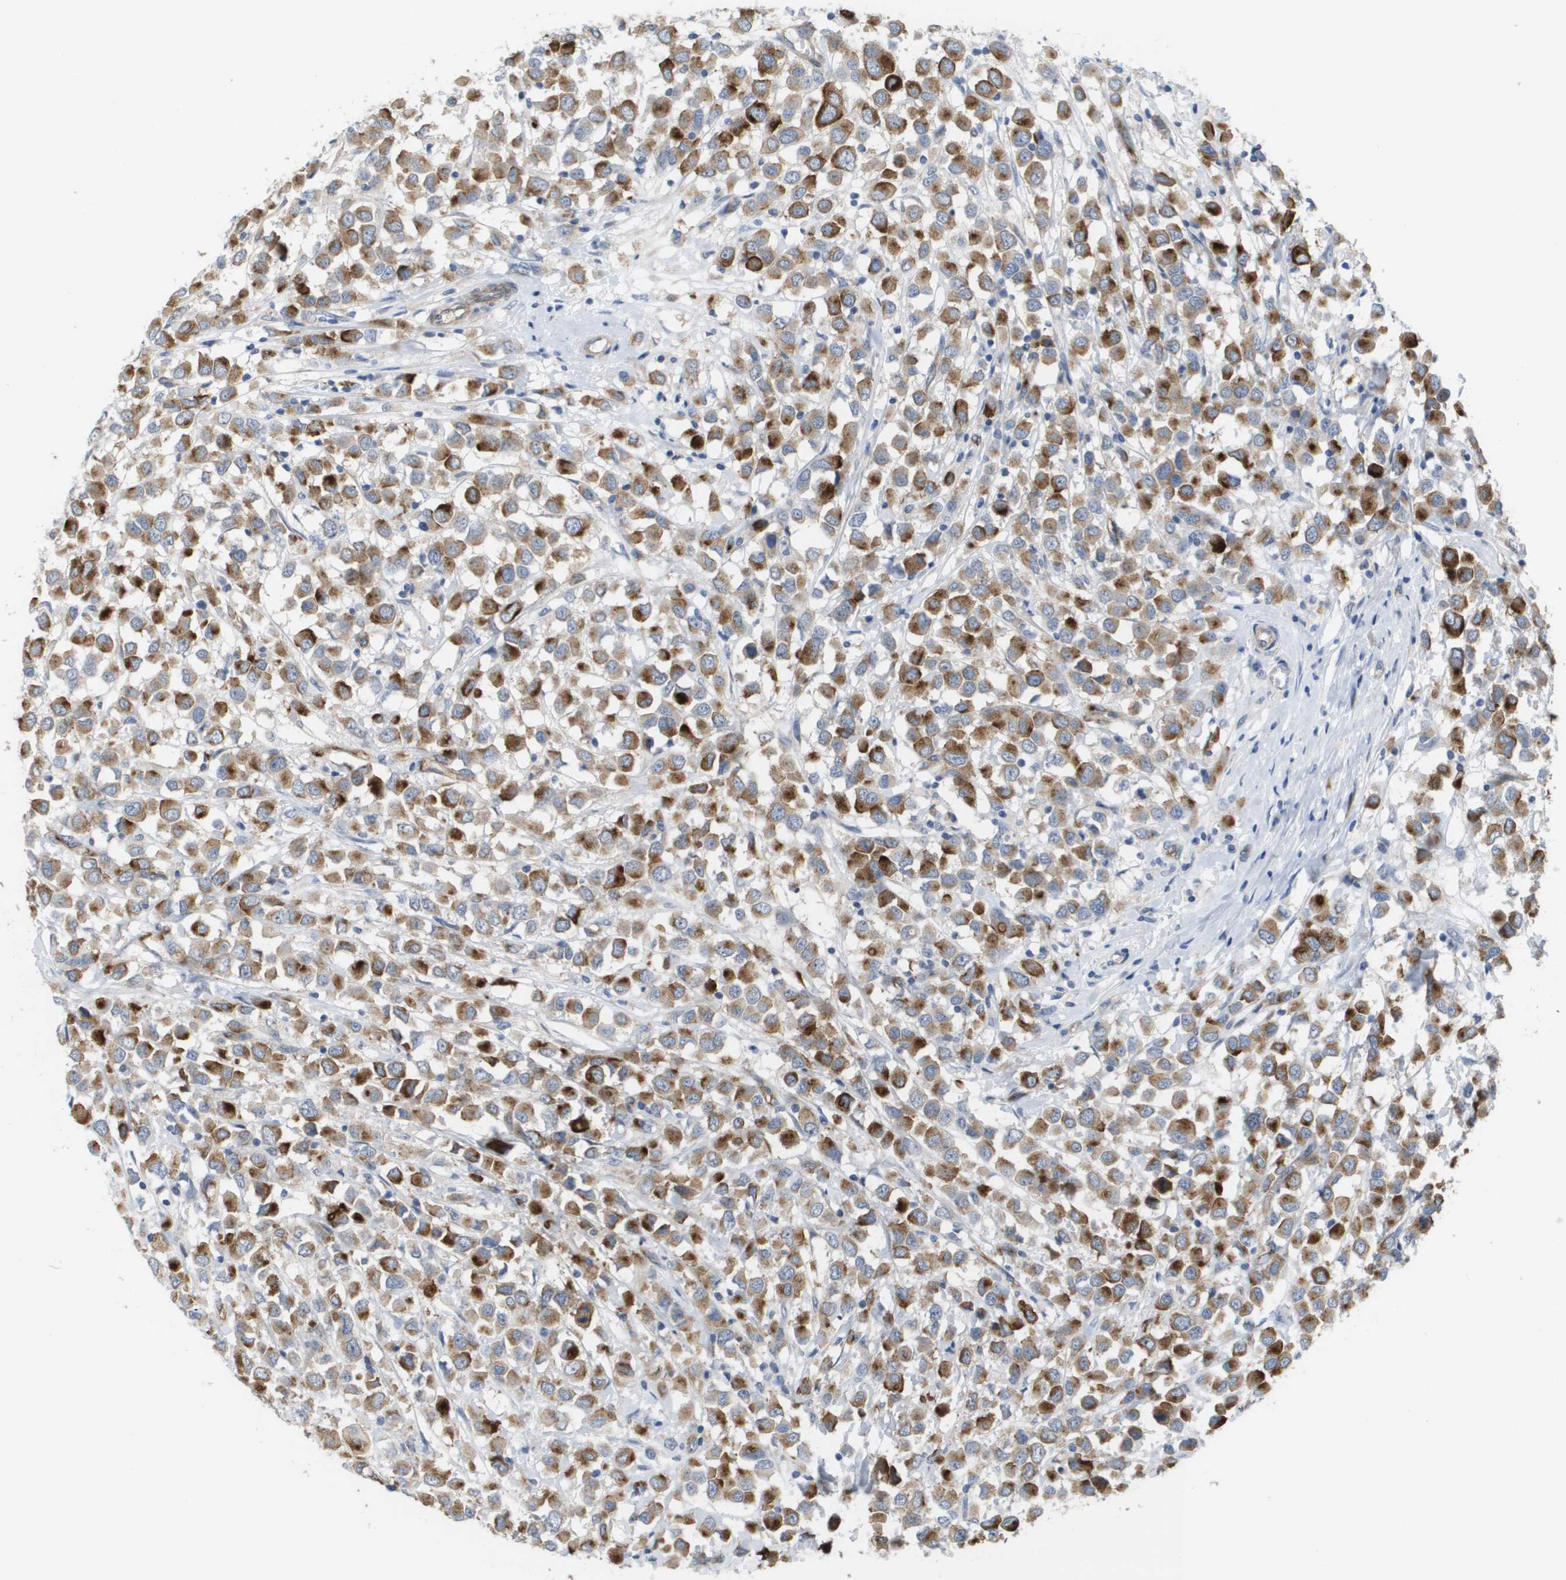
{"staining": {"intensity": "strong", "quantity": ">75%", "location": "cytoplasmic/membranous"}, "tissue": "breast cancer", "cell_type": "Tumor cells", "image_type": "cancer", "snomed": [{"axis": "morphology", "description": "Duct carcinoma"}, {"axis": "topography", "description": "Breast"}], "caption": "Strong cytoplasmic/membranous expression is identified in approximately >75% of tumor cells in breast cancer. (DAB (3,3'-diaminobenzidine) IHC, brown staining for protein, blue staining for nuclei).", "gene": "ANGPT2", "patient": {"sex": "female", "age": 61}}